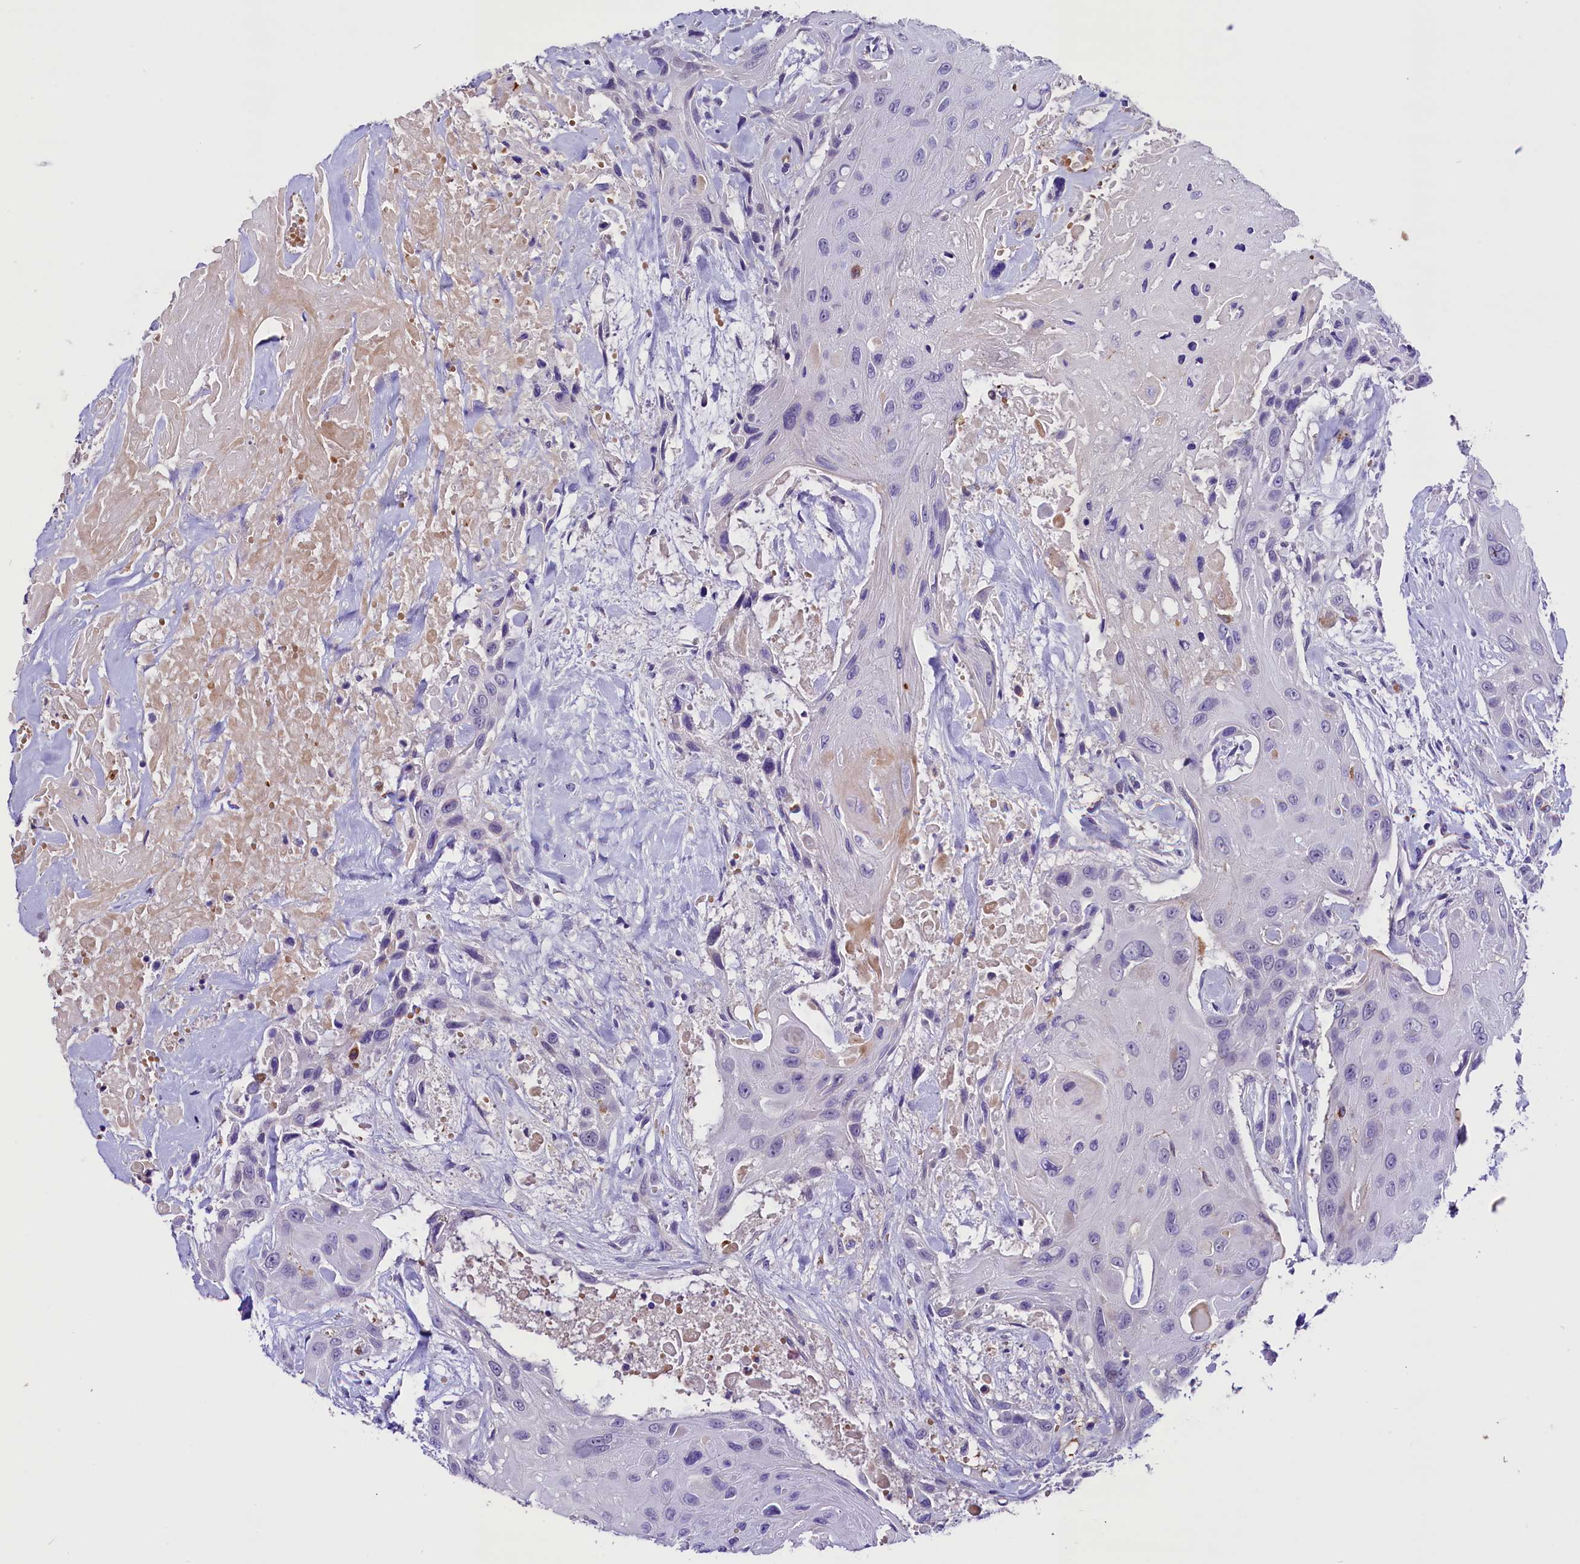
{"staining": {"intensity": "negative", "quantity": "none", "location": "none"}, "tissue": "head and neck cancer", "cell_type": "Tumor cells", "image_type": "cancer", "snomed": [{"axis": "morphology", "description": "Squamous cell carcinoma, NOS"}, {"axis": "topography", "description": "Head-Neck"}], "caption": "Immunohistochemistry image of neoplastic tissue: head and neck squamous cell carcinoma stained with DAB reveals no significant protein positivity in tumor cells. (DAB (3,3'-diaminobenzidine) IHC with hematoxylin counter stain).", "gene": "MEX3B", "patient": {"sex": "male", "age": 81}}